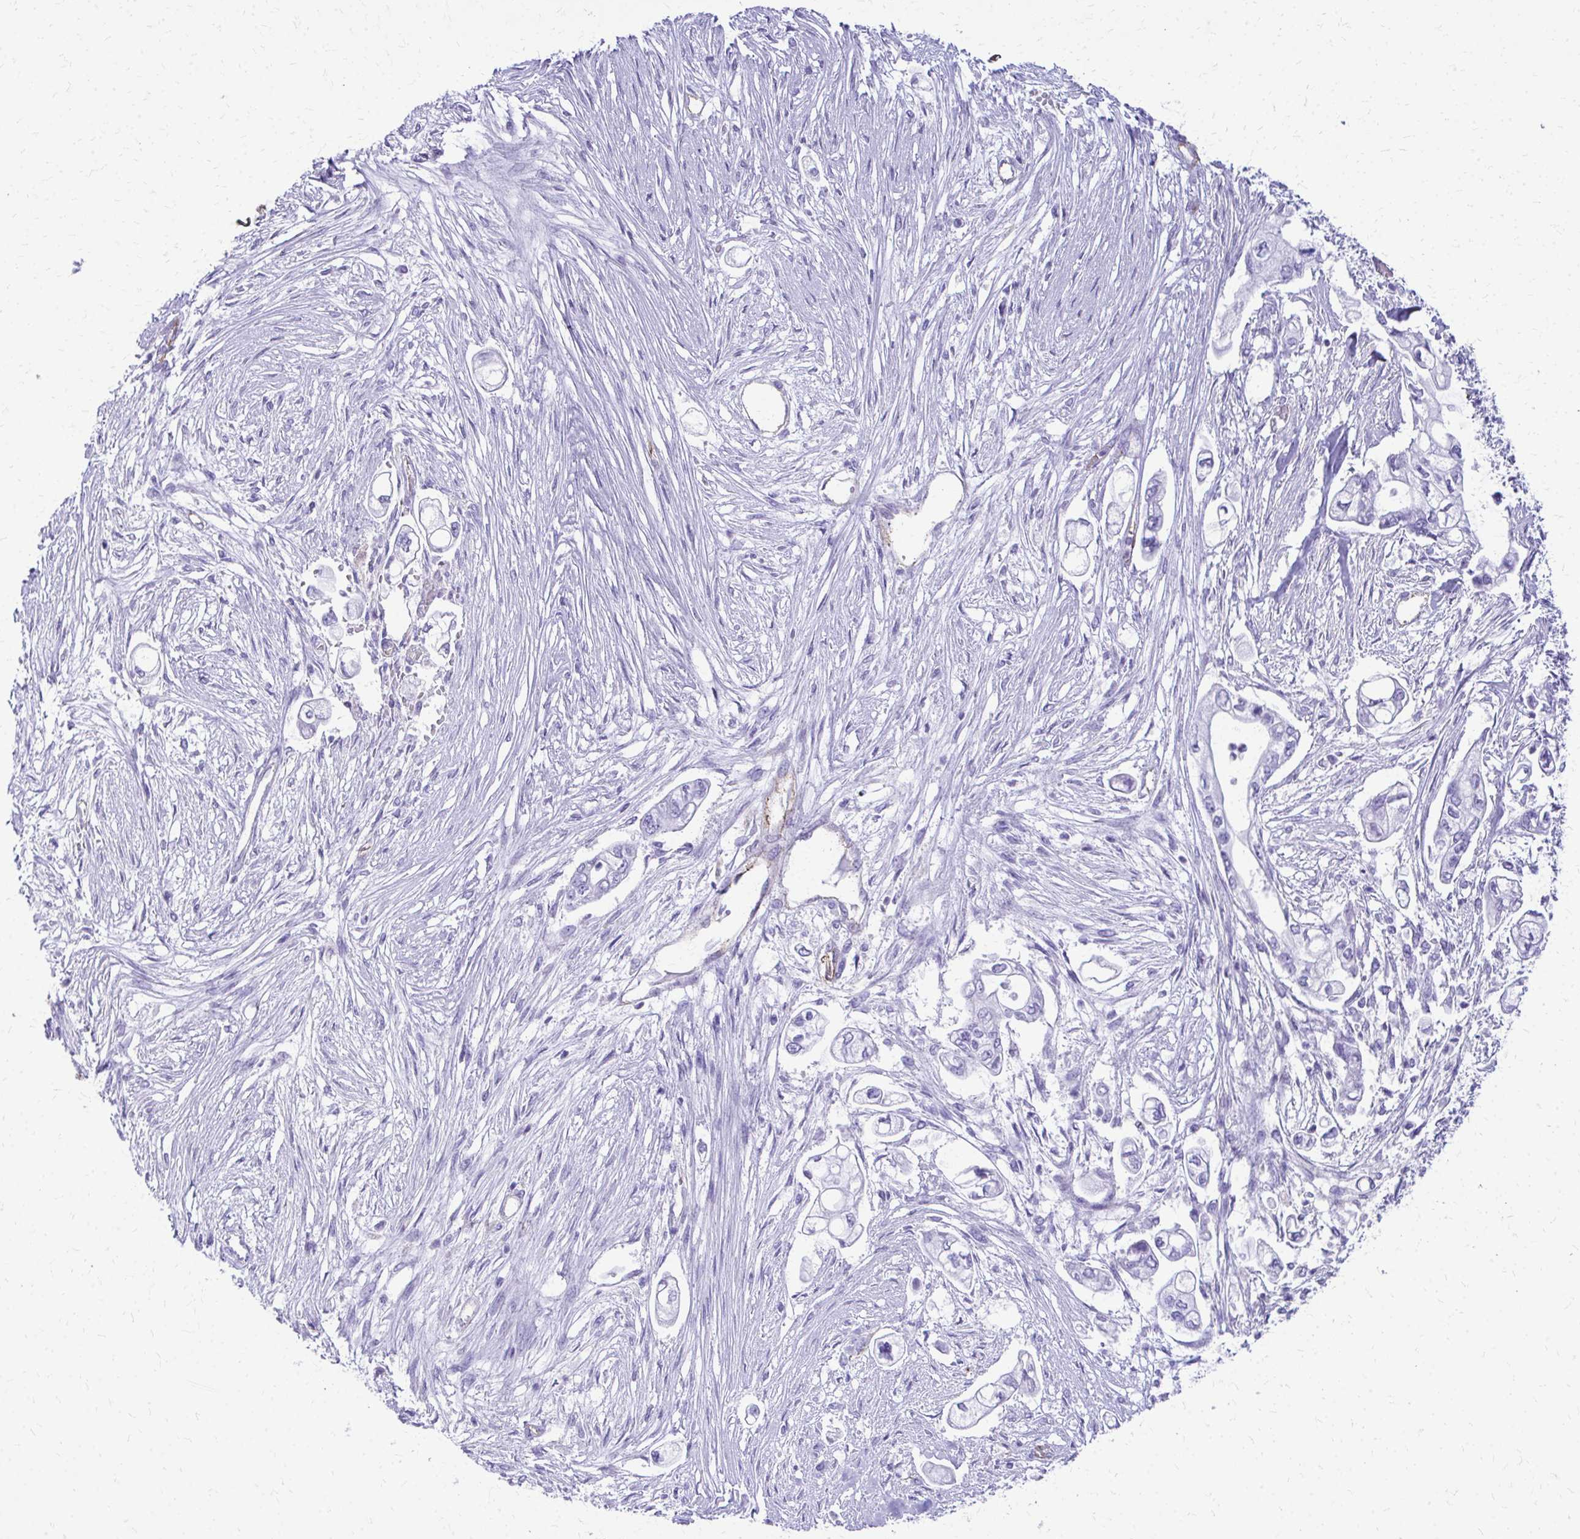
{"staining": {"intensity": "negative", "quantity": "none", "location": "none"}, "tissue": "pancreatic cancer", "cell_type": "Tumor cells", "image_type": "cancer", "snomed": [{"axis": "morphology", "description": "Adenocarcinoma, NOS"}, {"axis": "topography", "description": "Pancreas"}], "caption": "High magnification brightfield microscopy of pancreatic cancer (adenocarcinoma) stained with DAB (brown) and counterstained with hematoxylin (blue): tumor cells show no significant staining. Brightfield microscopy of immunohistochemistry (IHC) stained with DAB (3,3'-diaminobenzidine) (brown) and hematoxylin (blue), captured at high magnification.", "gene": "TPSG1", "patient": {"sex": "female", "age": 69}}